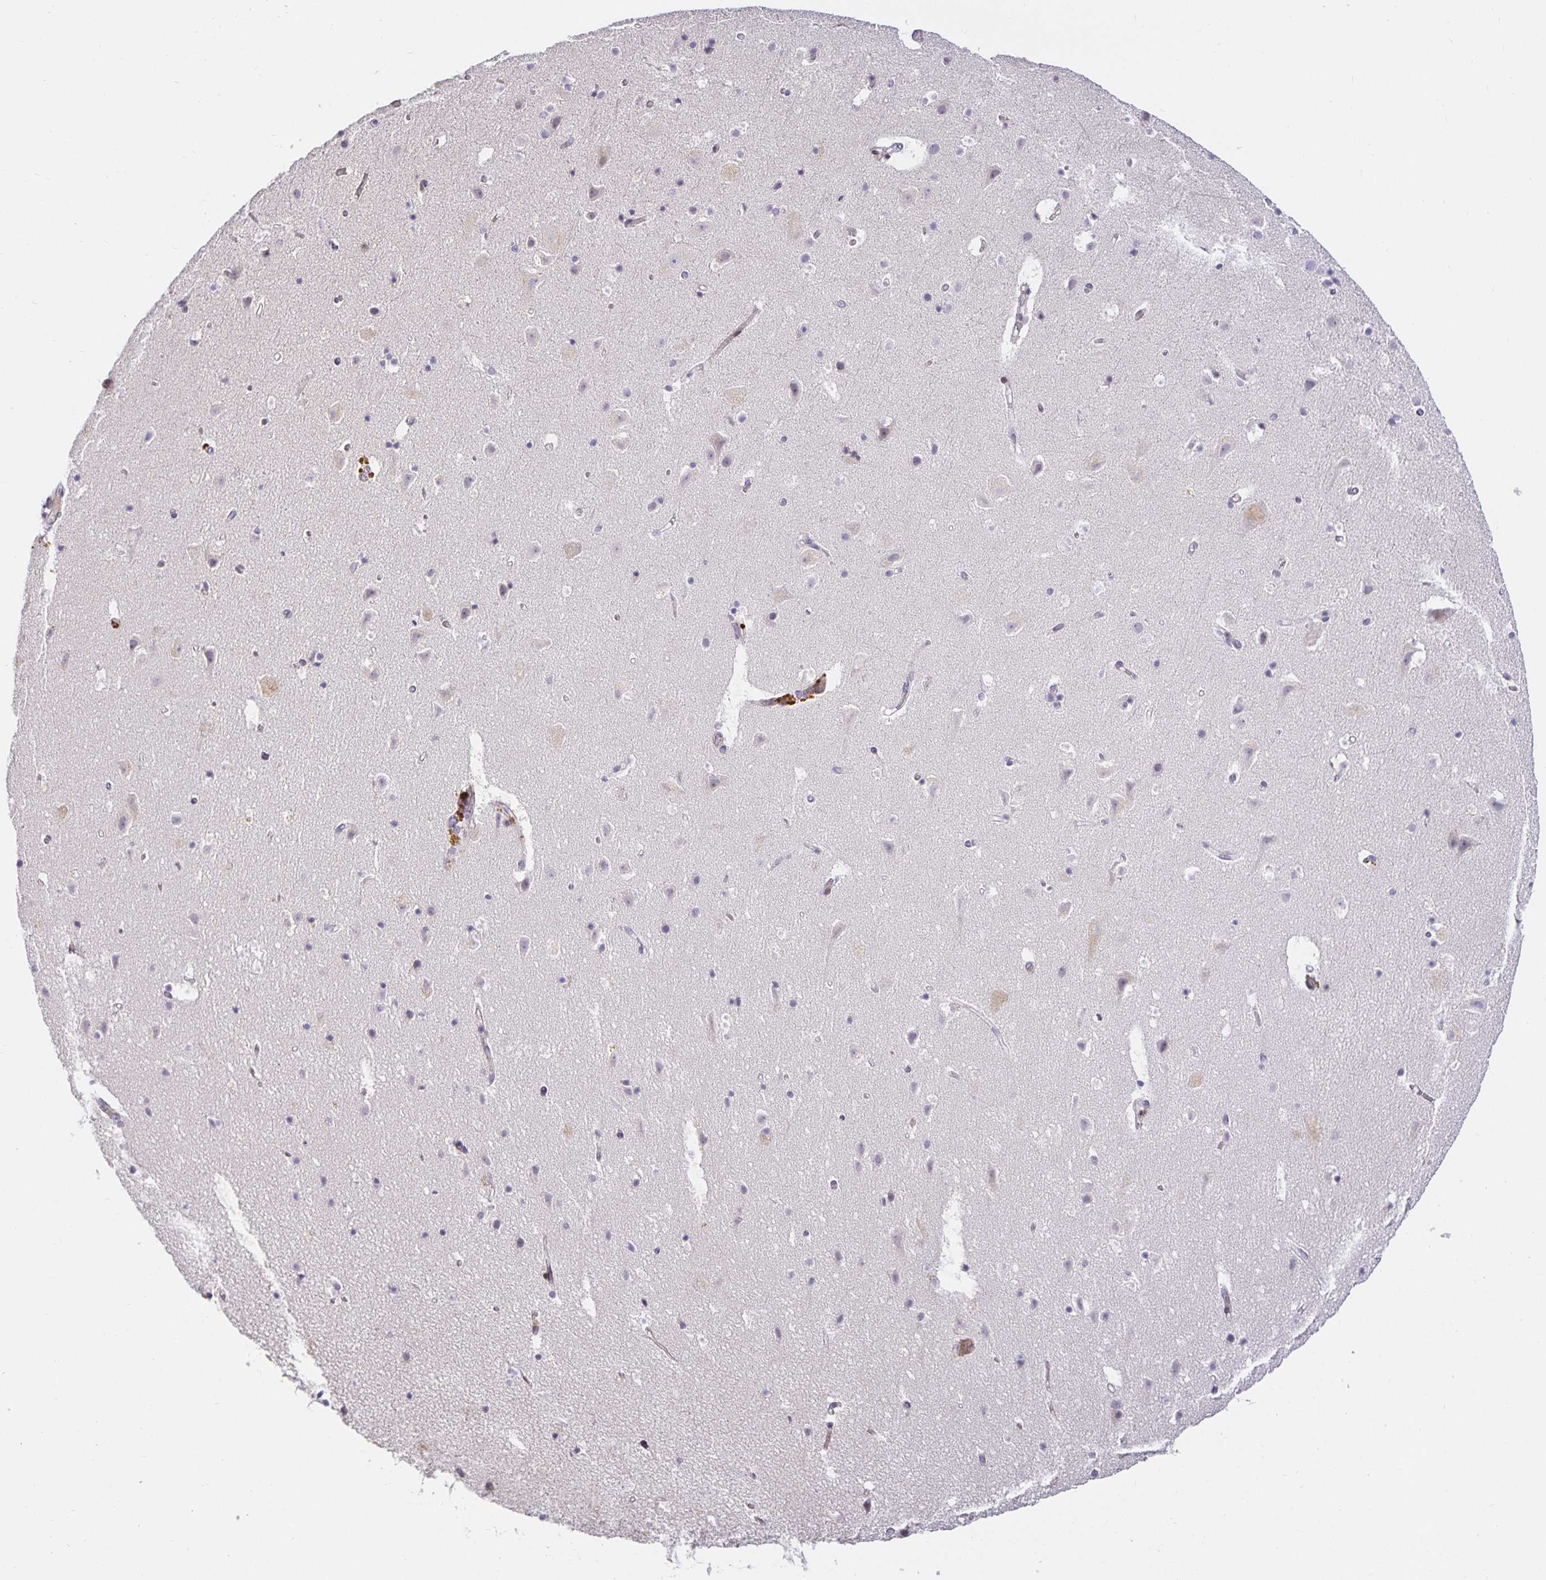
{"staining": {"intensity": "strong", "quantity": "<25%", "location": "cytoplasmic/membranous"}, "tissue": "cerebral cortex", "cell_type": "Endothelial cells", "image_type": "normal", "snomed": [{"axis": "morphology", "description": "Normal tissue, NOS"}, {"axis": "topography", "description": "Cerebral cortex"}], "caption": "Immunohistochemistry staining of unremarkable cerebral cortex, which reveals medium levels of strong cytoplasmic/membranous expression in about <25% of endothelial cells indicating strong cytoplasmic/membranous protein positivity. The staining was performed using DAB (brown) for protein detection and nuclei were counterstained in hematoxylin (blue).", "gene": "TJP3", "patient": {"sex": "female", "age": 42}}